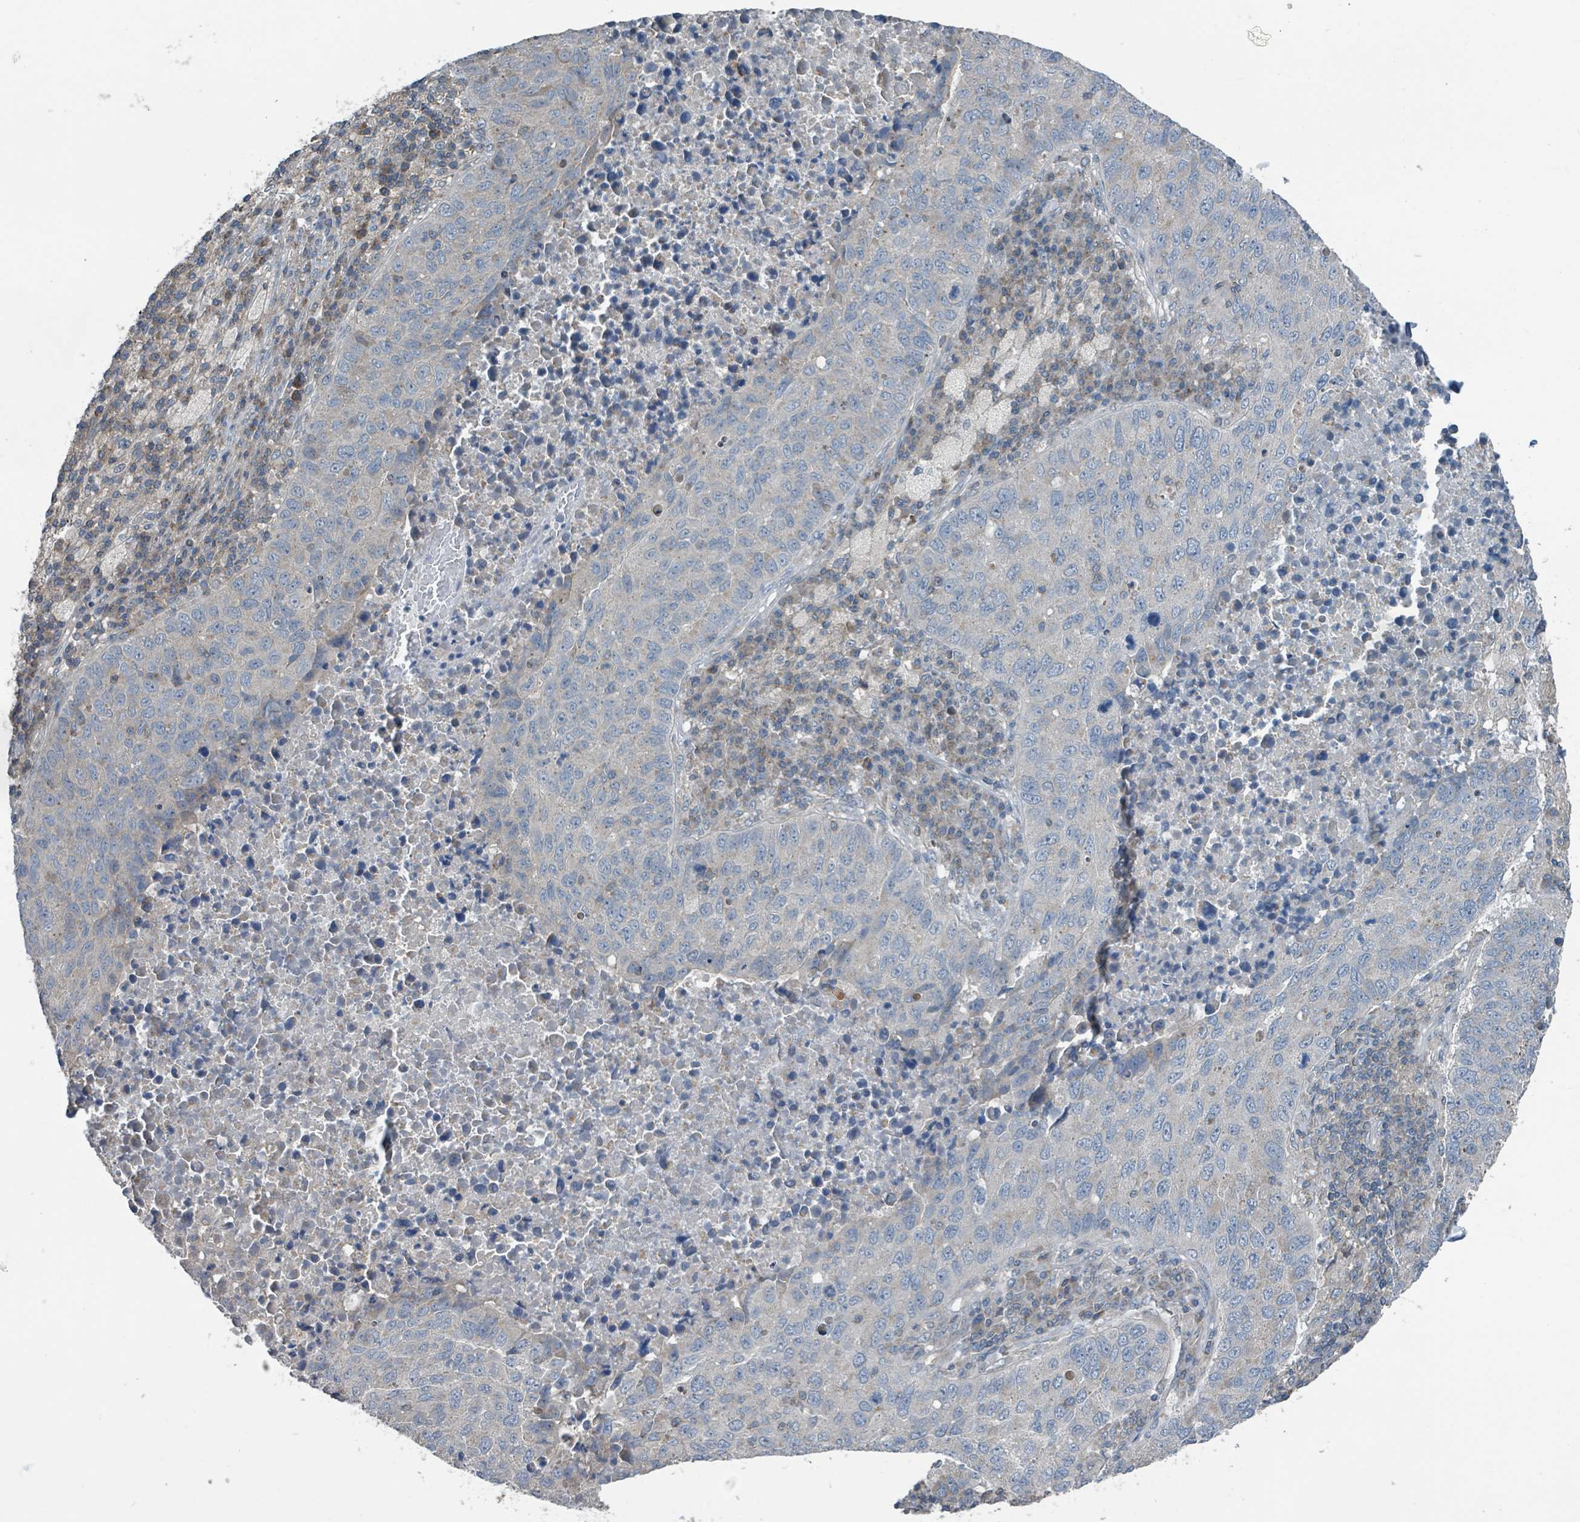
{"staining": {"intensity": "negative", "quantity": "none", "location": "none"}, "tissue": "lung cancer", "cell_type": "Tumor cells", "image_type": "cancer", "snomed": [{"axis": "morphology", "description": "Squamous cell carcinoma, NOS"}, {"axis": "topography", "description": "Lung"}], "caption": "Immunohistochemistry (IHC) of lung cancer displays no expression in tumor cells.", "gene": "ACBD4", "patient": {"sex": "male", "age": 73}}